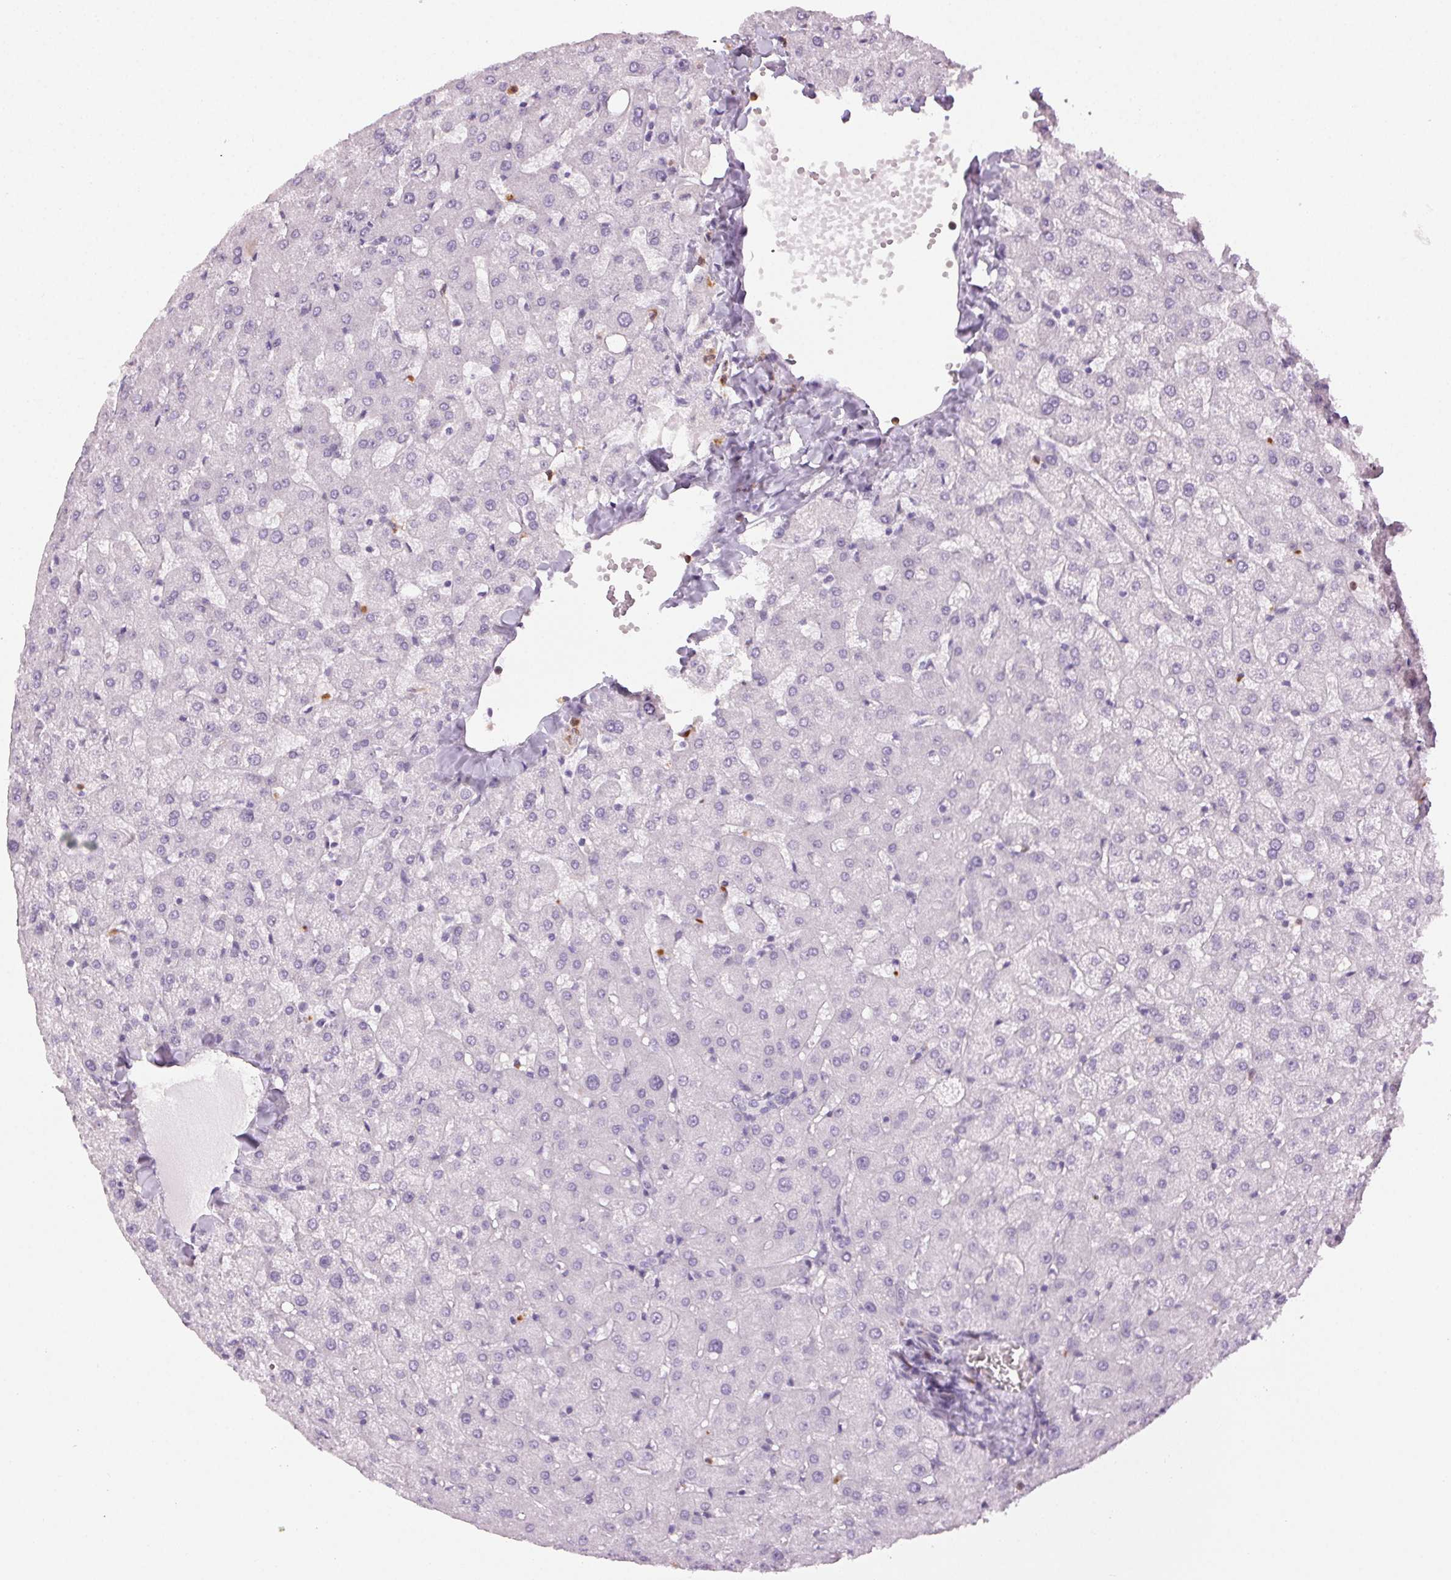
{"staining": {"intensity": "negative", "quantity": "none", "location": "none"}, "tissue": "liver", "cell_type": "Cholangiocytes", "image_type": "normal", "snomed": [{"axis": "morphology", "description": "Normal tissue, NOS"}, {"axis": "topography", "description": "Liver"}], "caption": "High power microscopy micrograph of an immunohistochemistry image of normal liver, revealing no significant staining in cholangiocytes. (Immunohistochemistry, brightfield microscopy, high magnification).", "gene": "MPO", "patient": {"sex": "female", "age": 50}}